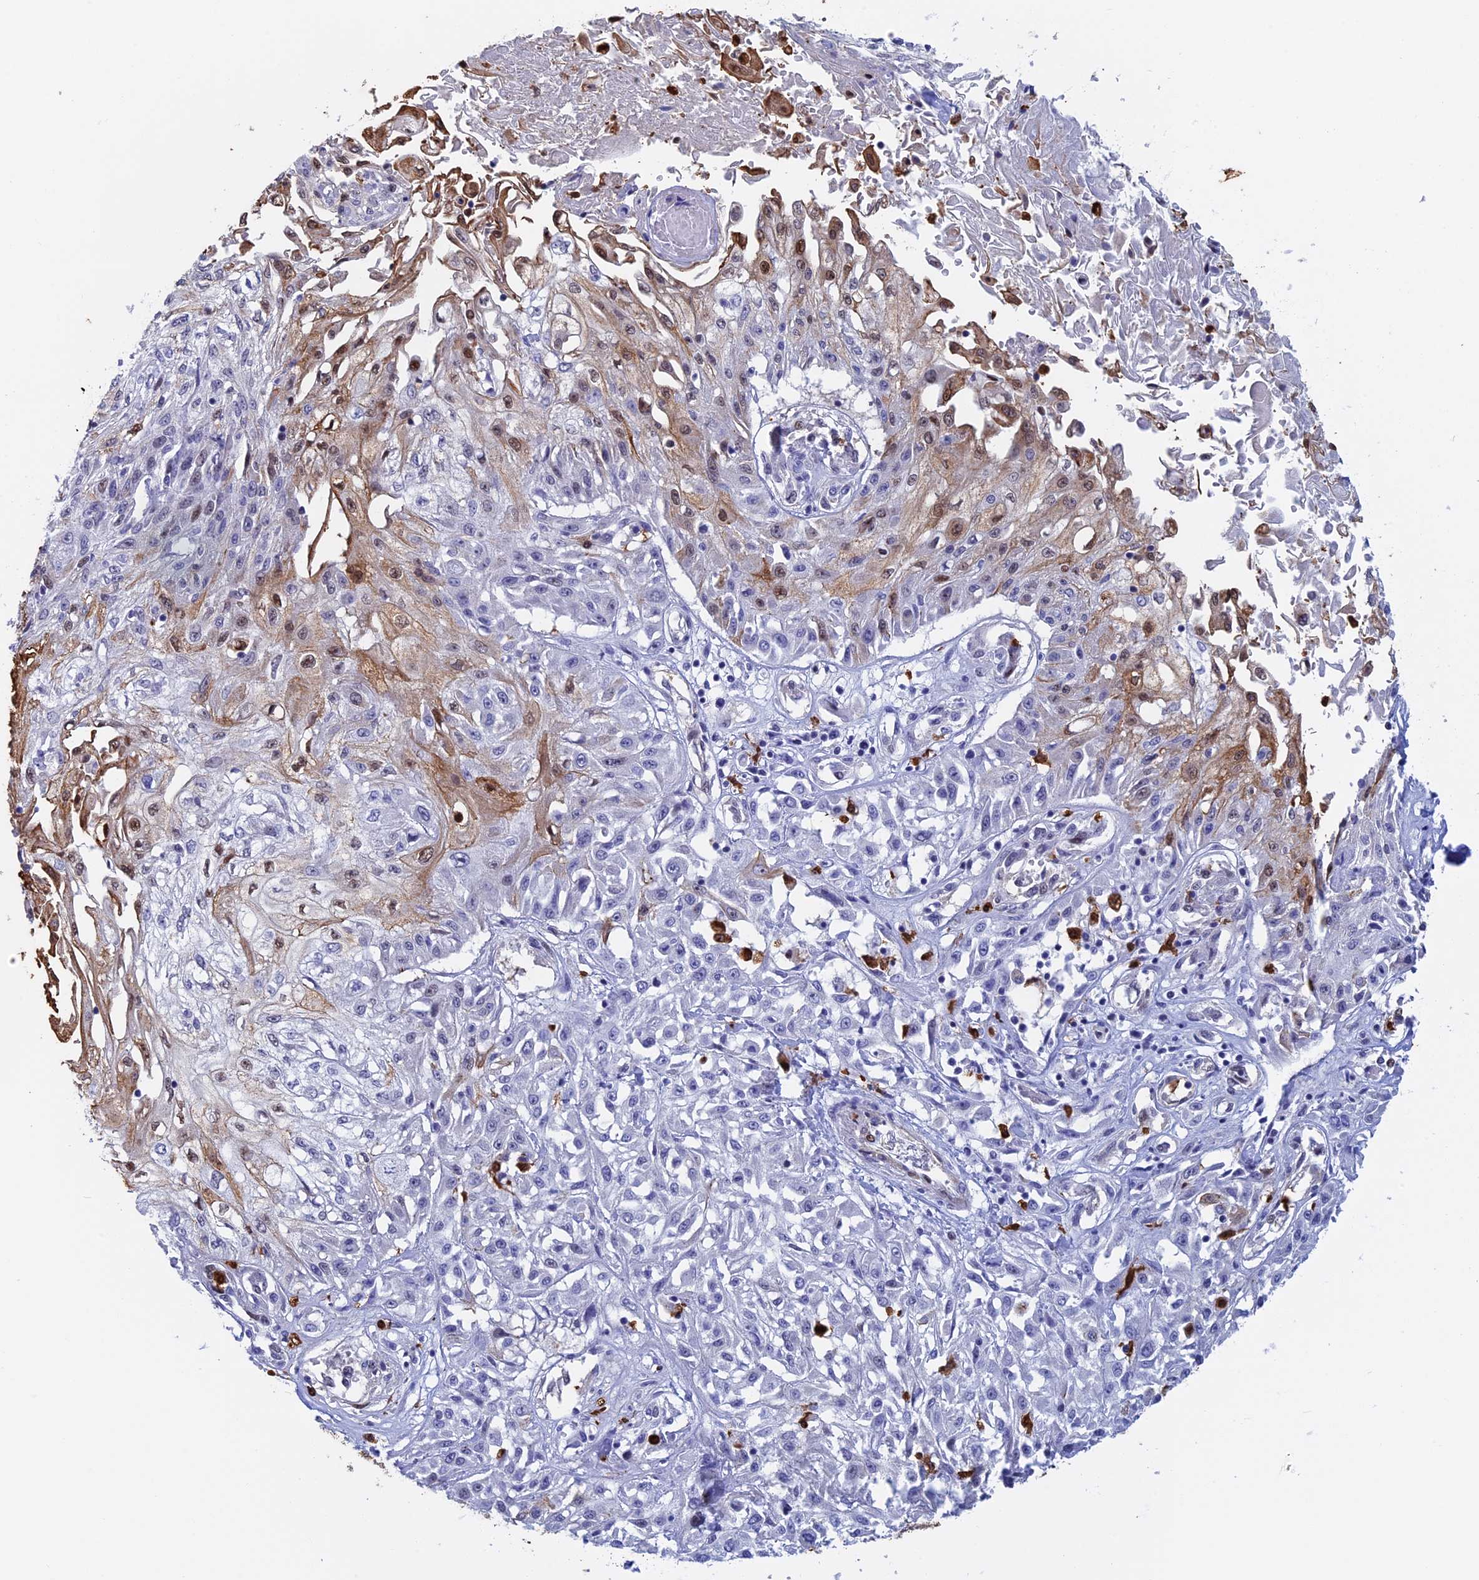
{"staining": {"intensity": "weak", "quantity": "<25%", "location": "cytoplasmic/membranous,nuclear"}, "tissue": "skin cancer", "cell_type": "Tumor cells", "image_type": "cancer", "snomed": [{"axis": "morphology", "description": "Squamous cell carcinoma, NOS"}, {"axis": "morphology", "description": "Squamous cell carcinoma, metastatic, NOS"}, {"axis": "topography", "description": "Skin"}, {"axis": "topography", "description": "Lymph node"}], "caption": "Image shows no protein expression in tumor cells of squamous cell carcinoma (skin) tissue.", "gene": "SLC26A1", "patient": {"sex": "male", "age": 75}}